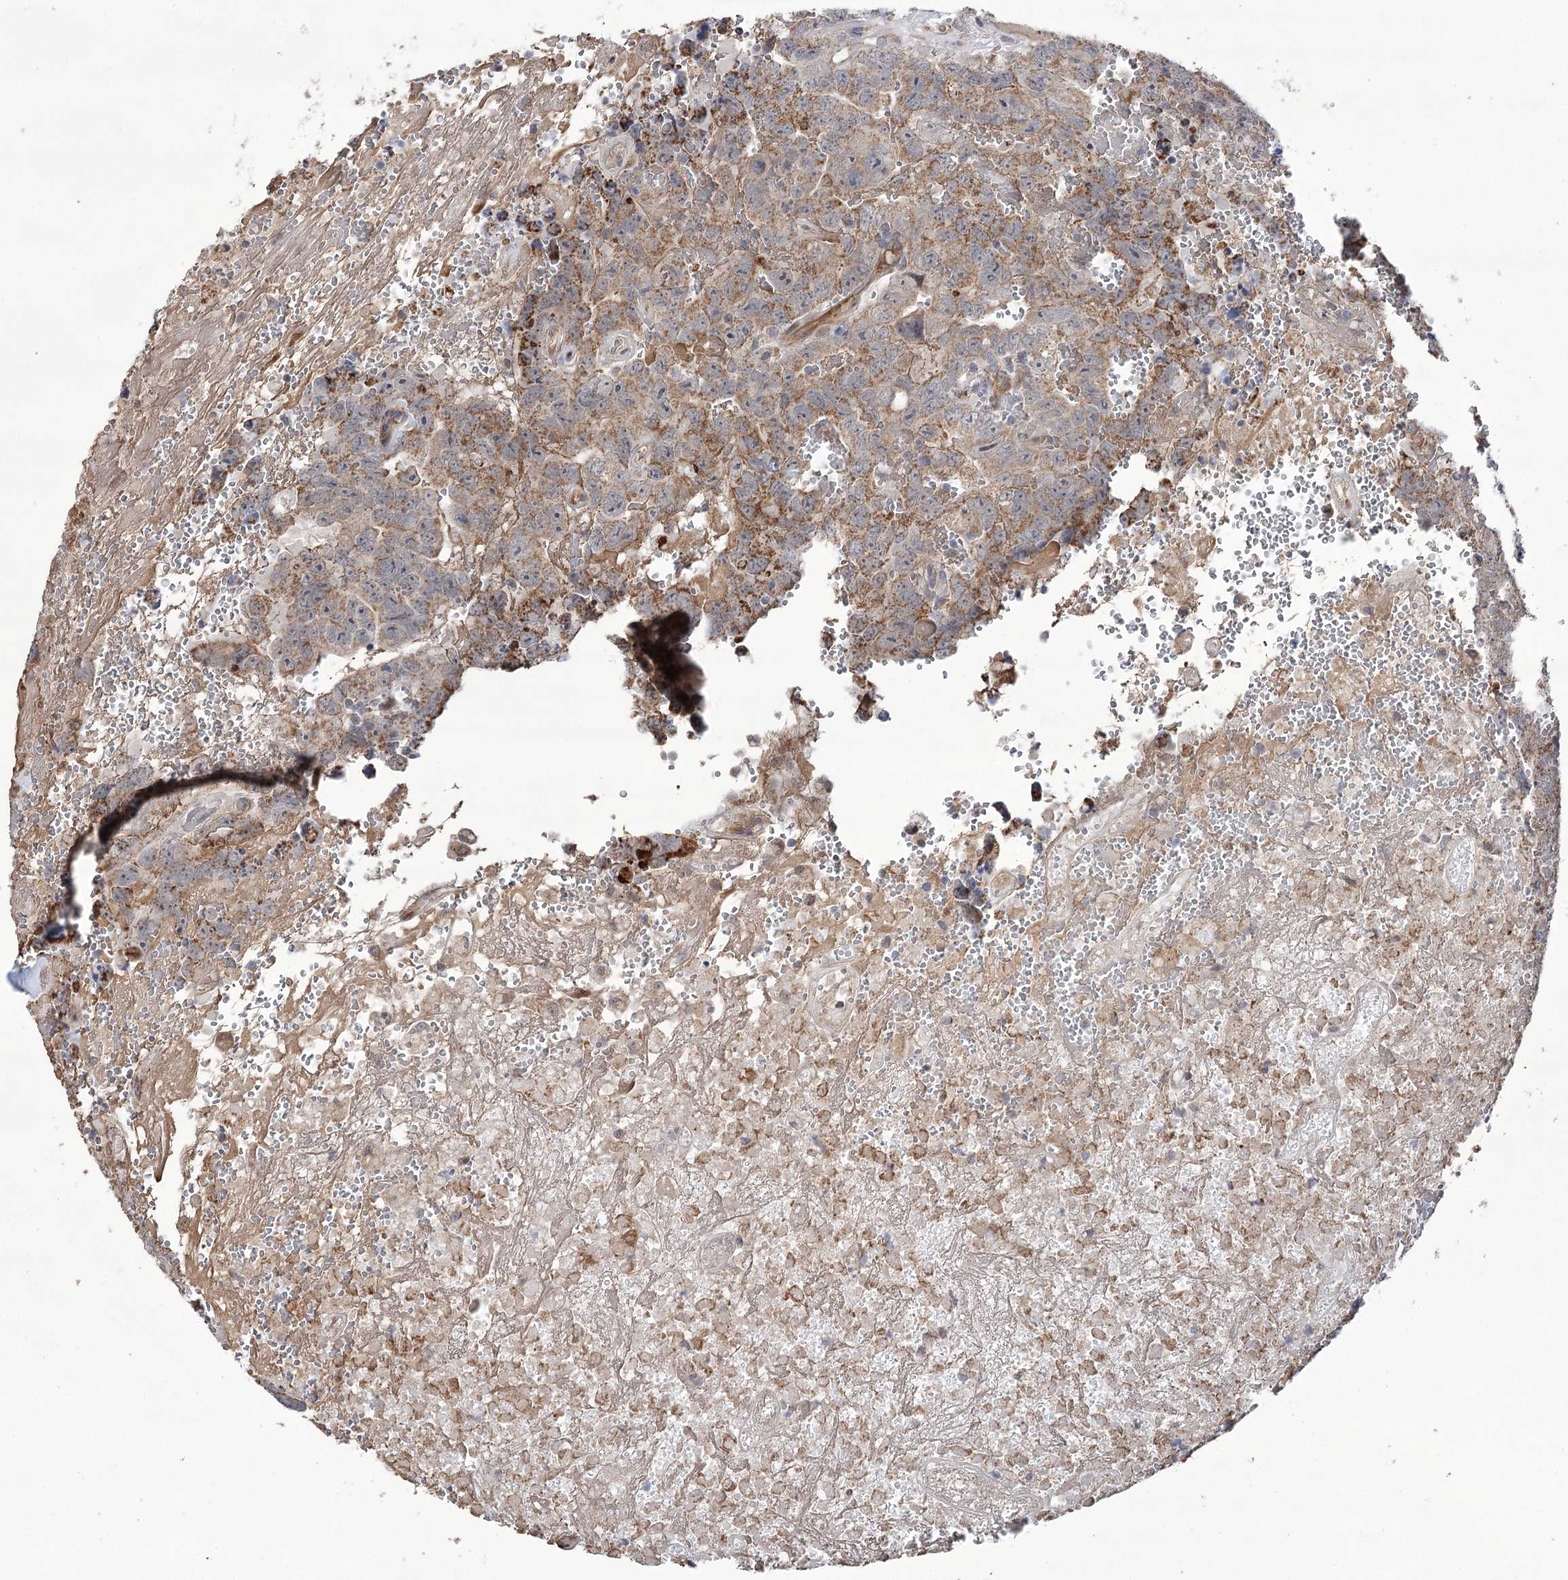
{"staining": {"intensity": "moderate", "quantity": "25%-75%", "location": "cytoplasmic/membranous"}, "tissue": "testis cancer", "cell_type": "Tumor cells", "image_type": "cancer", "snomed": [{"axis": "morphology", "description": "Carcinoma, Embryonal, NOS"}, {"axis": "topography", "description": "Testis"}], "caption": "Moderate cytoplasmic/membranous protein expression is identified in about 25%-75% of tumor cells in testis cancer (embryonal carcinoma).", "gene": "ECHDC3", "patient": {"sex": "male", "age": 45}}